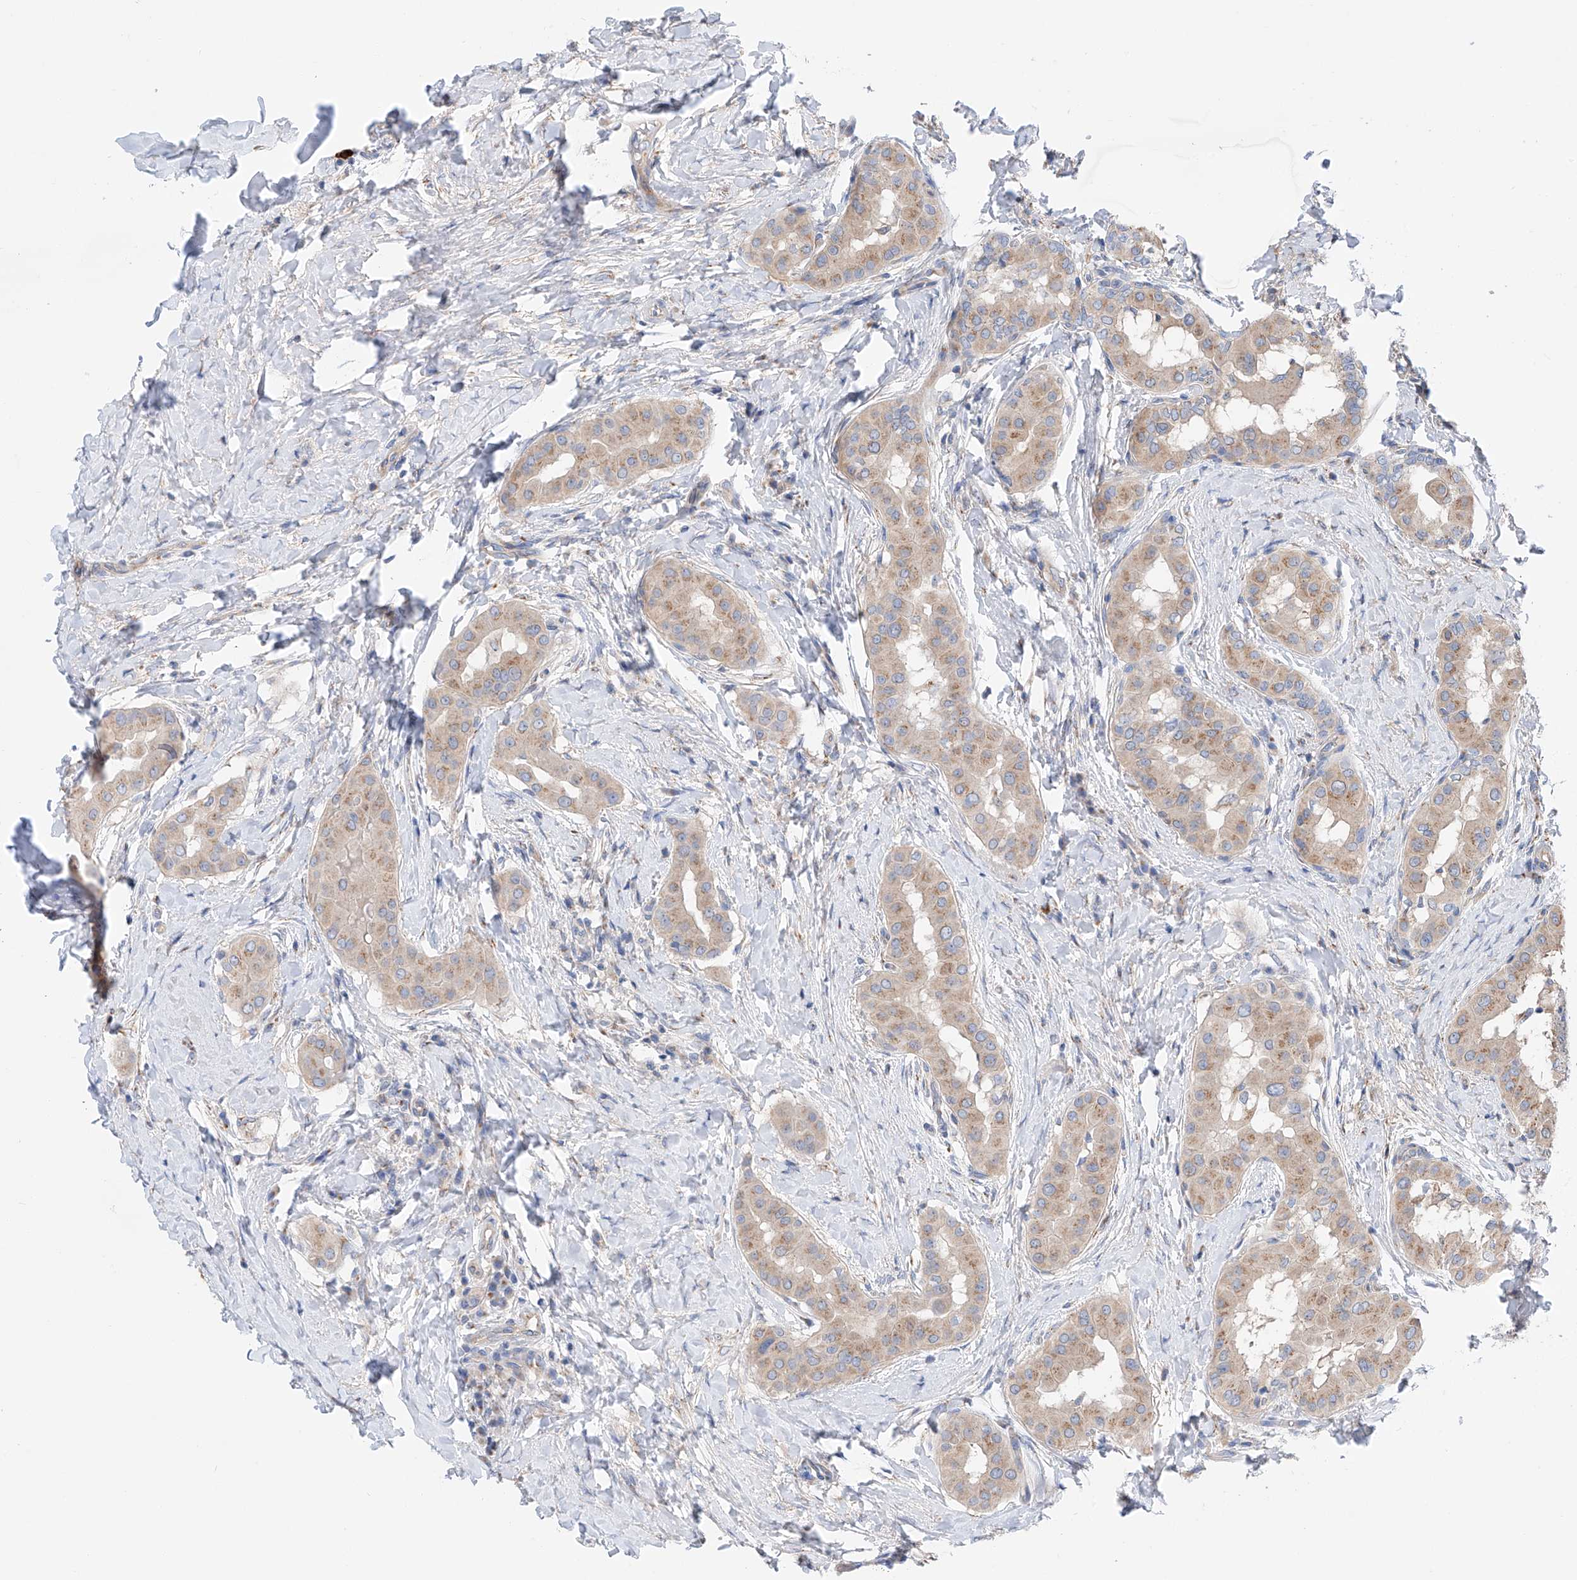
{"staining": {"intensity": "weak", "quantity": ">75%", "location": "cytoplasmic/membranous"}, "tissue": "thyroid cancer", "cell_type": "Tumor cells", "image_type": "cancer", "snomed": [{"axis": "morphology", "description": "Papillary adenocarcinoma, NOS"}, {"axis": "topography", "description": "Thyroid gland"}], "caption": "A high-resolution histopathology image shows immunohistochemistry staining of papillary adenocarcinoma (thyroid), which demonstrates weak cytoplasmic/membranous positivity in about >75% of tumor cells.", "gene": "SLC22A7", "patient": {"sex": "male", "age": 33}}